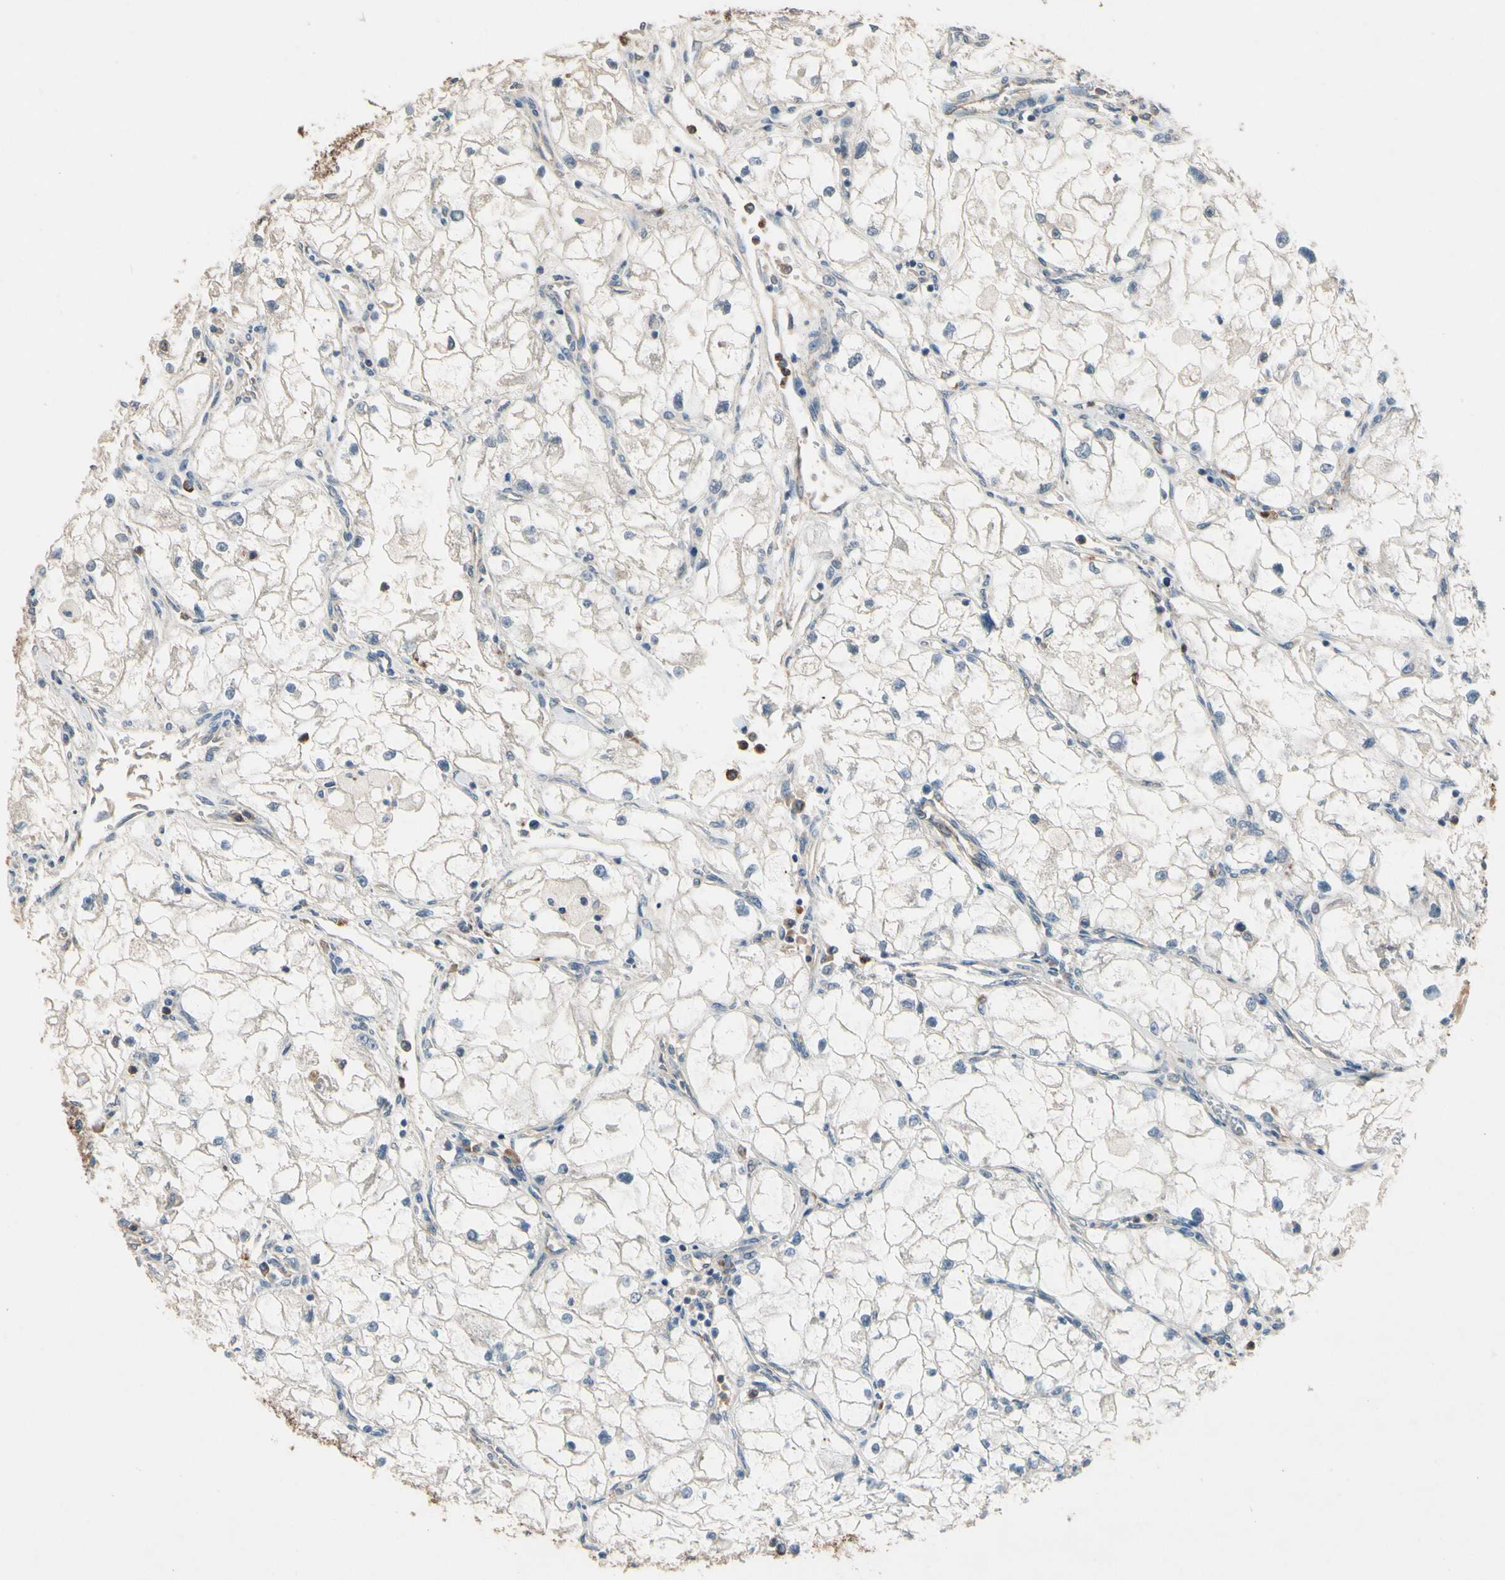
{"staining": {"intensity": "negative", "quantity": "none", "location": "none"}, "tissue": "renal cancer", "cell_type": "Tumor cells", "image_type": "cancer", "snomed": [{"axis": "morphology", "description": "Adenocarcinoma, NOS"}, {"axis": "topography", "description": "Kidney"}], "caption": "Immunohistochemical staining of human renal cancer (adenocarcinoma) exhibits no significant positivity in tumor cells.", "gene": "SIGLEC5", "patient": {"sex": "female", "age": 70}}